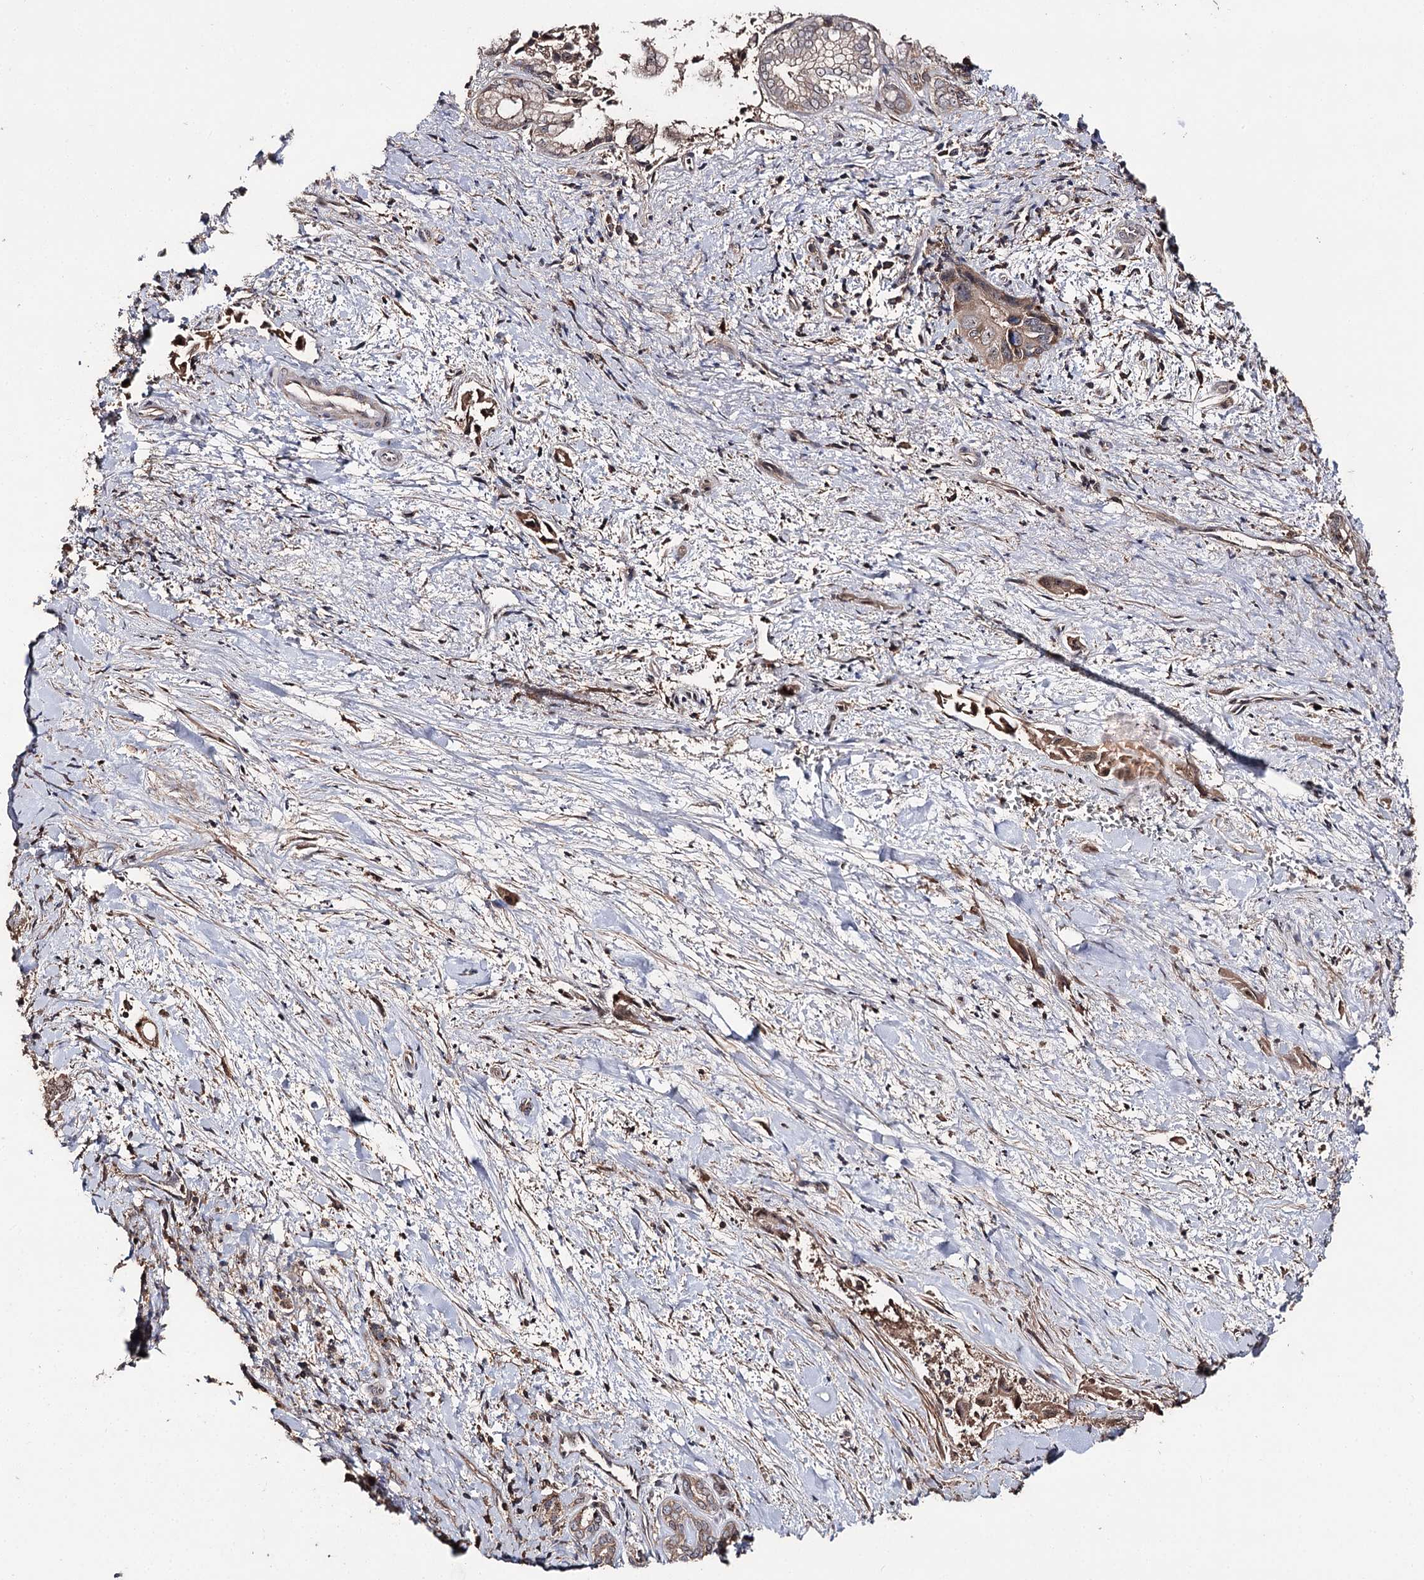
{"staining": {"intensity": "weak", "quantity": ">75%", "location": "cytoplasmic/membranous"}, "tissue": "pancreatic cancer", "cell_type": "Tumor cells", "image_type": "cancer", "snomed": [{"axis": "morphology", "description": "Adenocarcinoma, NOS"}, {"axis": "topography", "description": "Pancreas"}], "caption": "Immunohistochemistry of pancreatic adenocarcinoma displays low levels of weak cytoplasmic/membranous positivity in about >75% of tumor cells. The protein is shown in brown color, while the nuclei are stained blue.", "gene": "FAM53B", "patient": {"sex": "female", "age": 78}}